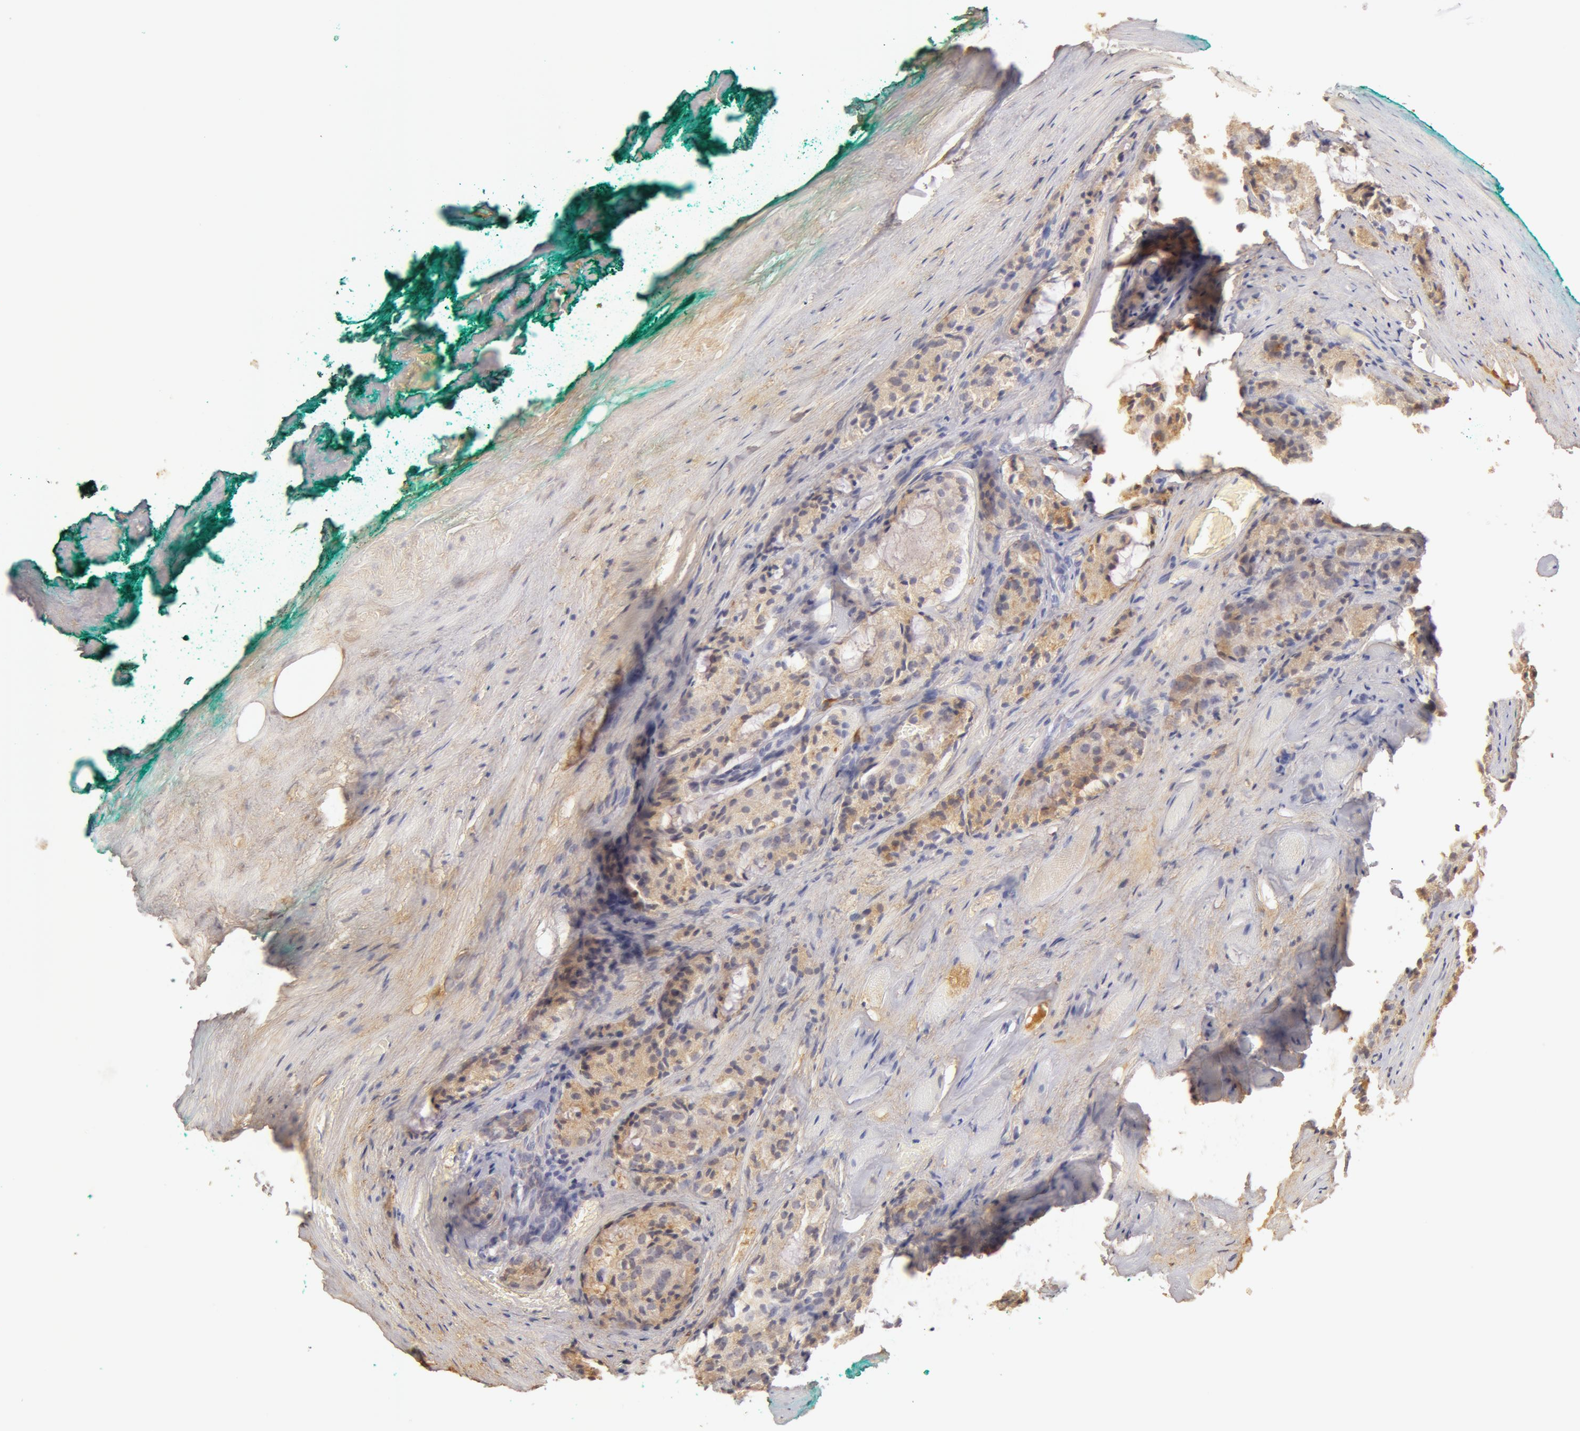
{"staining": {"intensity": "moderate", "quantity": ">75%", "location": "cytoplasmic/membranous"}, "tissue": "prostate cancer", "cell_type": "Tumor cells", "image_type": "cancer", "snomed": [{"axis": "morphology", "description": "Adenocarcinoma, Medium grade"}, {"axis": "topography", "description": "Prostate"}], "caption": "Immunohistochemical staining of human medium-grade adenocarcinoma (prostate) shows medium levels of moderate cytoplasmic/membranous protein expression in approximately >75% of tumor cells.", "gene": "TF", "patient": {"sex": "male", "age": 60}}